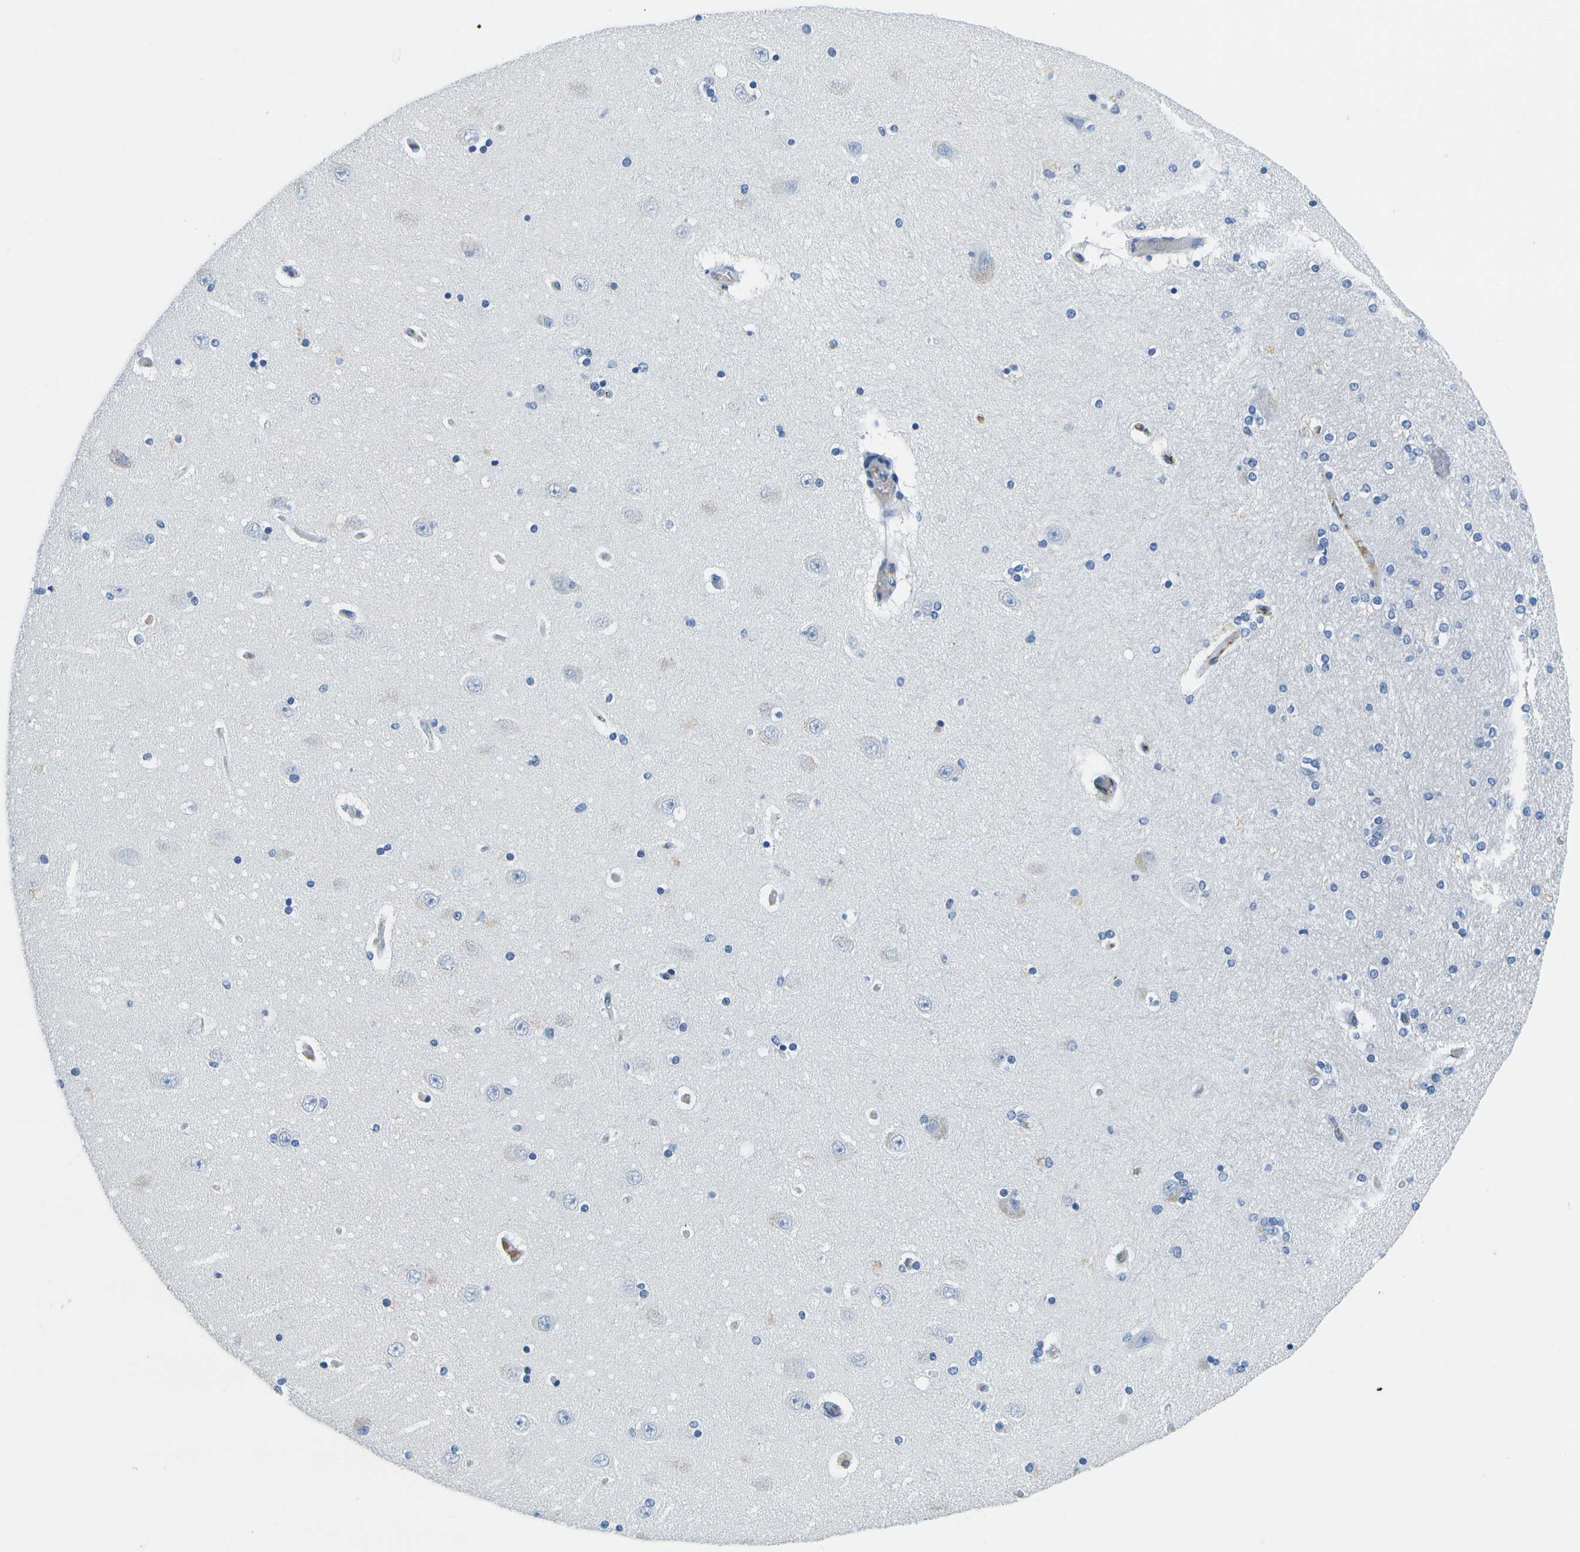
{"staining": {"intensity": "negative", "quantity": "none", "location": "none"}, "tissue": "hippocampus", "cell_type": "Glial cells", "image_type": "normal", "snomed": [{"axis": "morphology", "description": "Normal tissue, NOS"}, {"axis": "topography", "description": "Hippocampus"}], "caption": "DAB immunohistochemical staining of normal human hippocampus displays no significant staining in glial cells. (DAB immunohistochemistry (IHC) with hematoxylin counter stain).", "gene": "SERPINA1", "patient": {"sex": "female", "age": 54}}